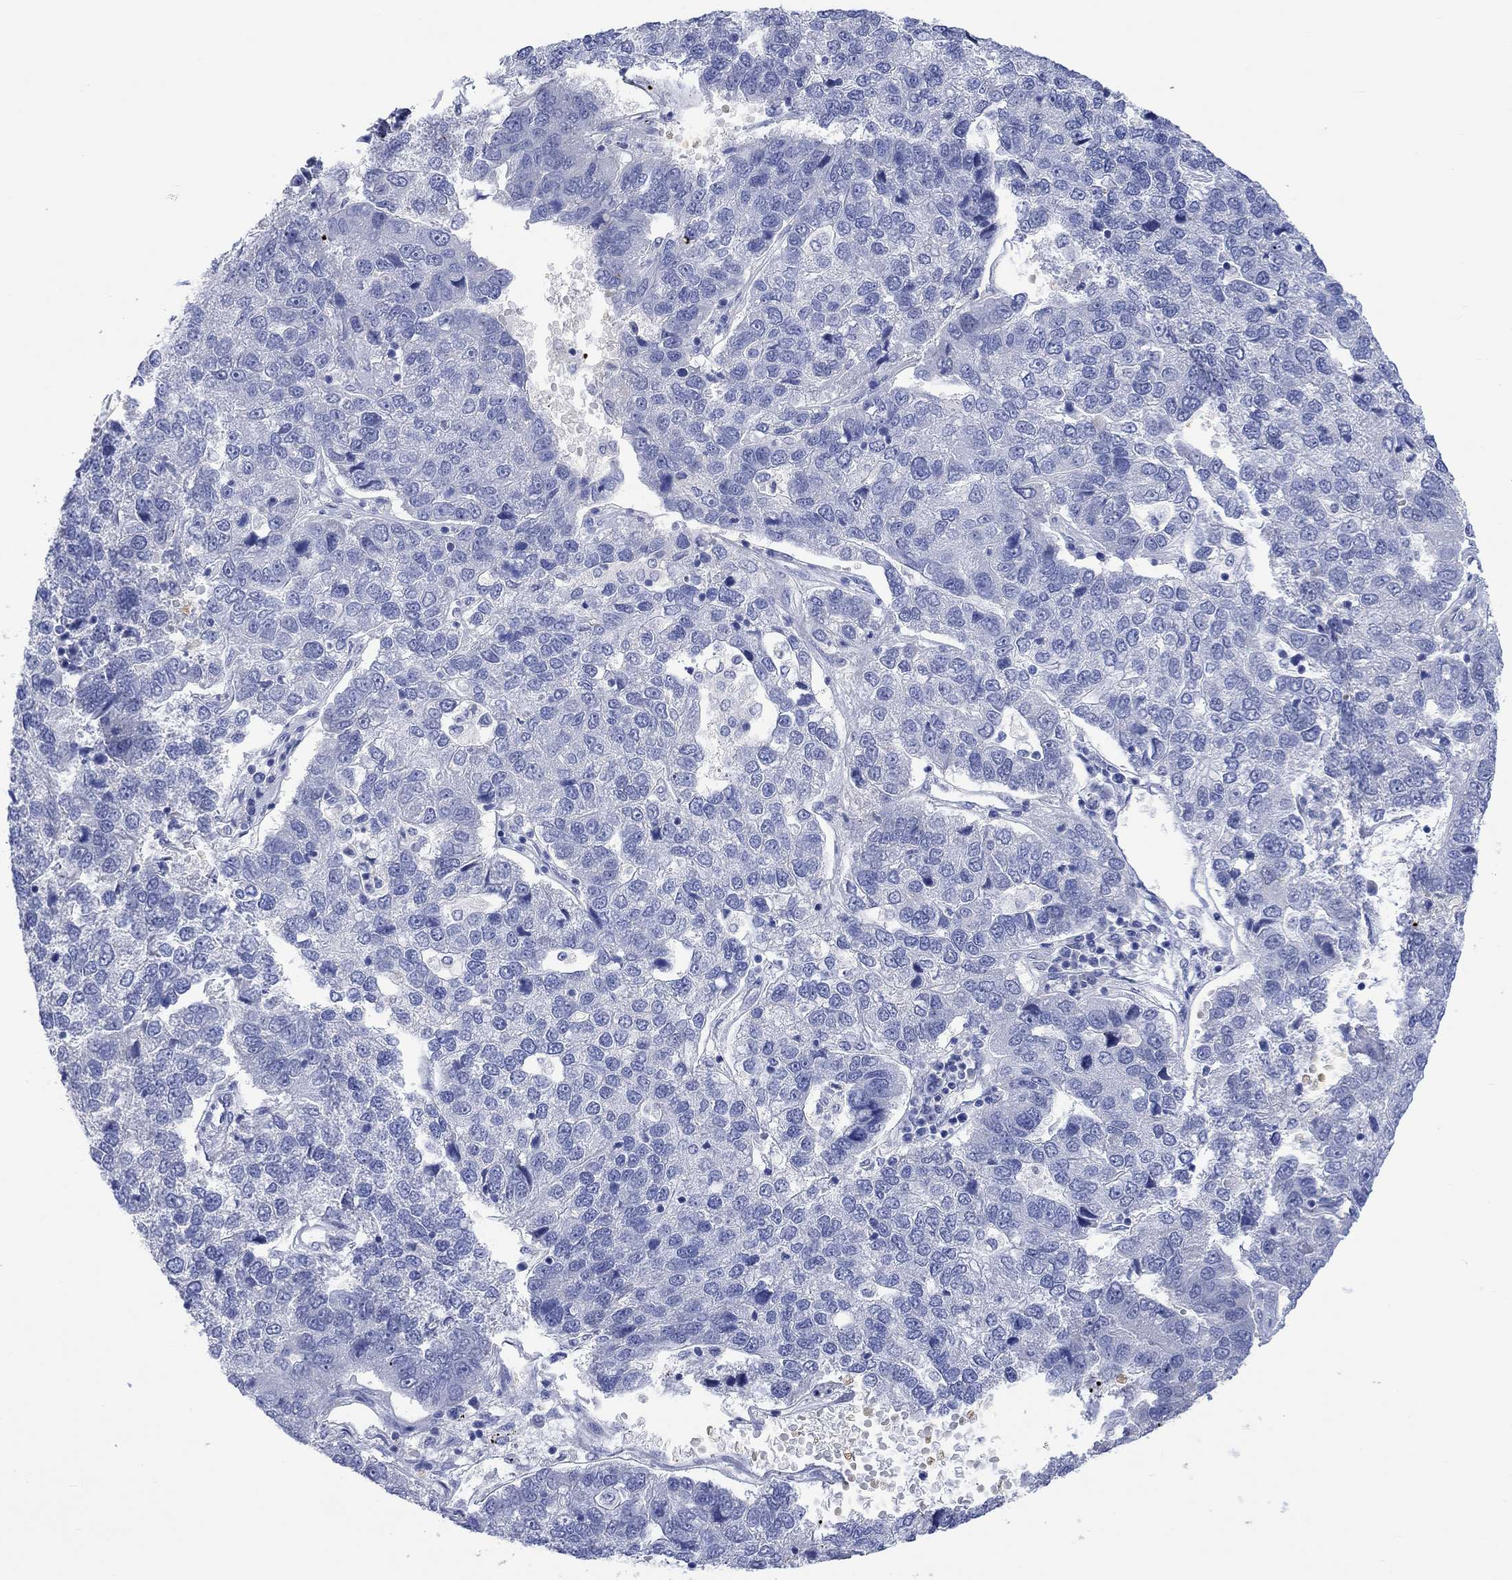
{"staining": {"intensity": "negative", "quantity": "none", "location": "none"}, "tissue": "pancreatic cancer", "cell_type": "Tumor cells", "image_type": "cancer", "snomed": [{"axis": "morphology", "description": "Adenocarcinoma, NOS"}, {"axis": "topography", "description": "Pancreas"}], "caption": "Micrograph shows no significant protein positivity in tumor cells of pancreatic adenocarcinoma.", "gene": "DLK1", "patient": {"sex": "female", "age": 61}}